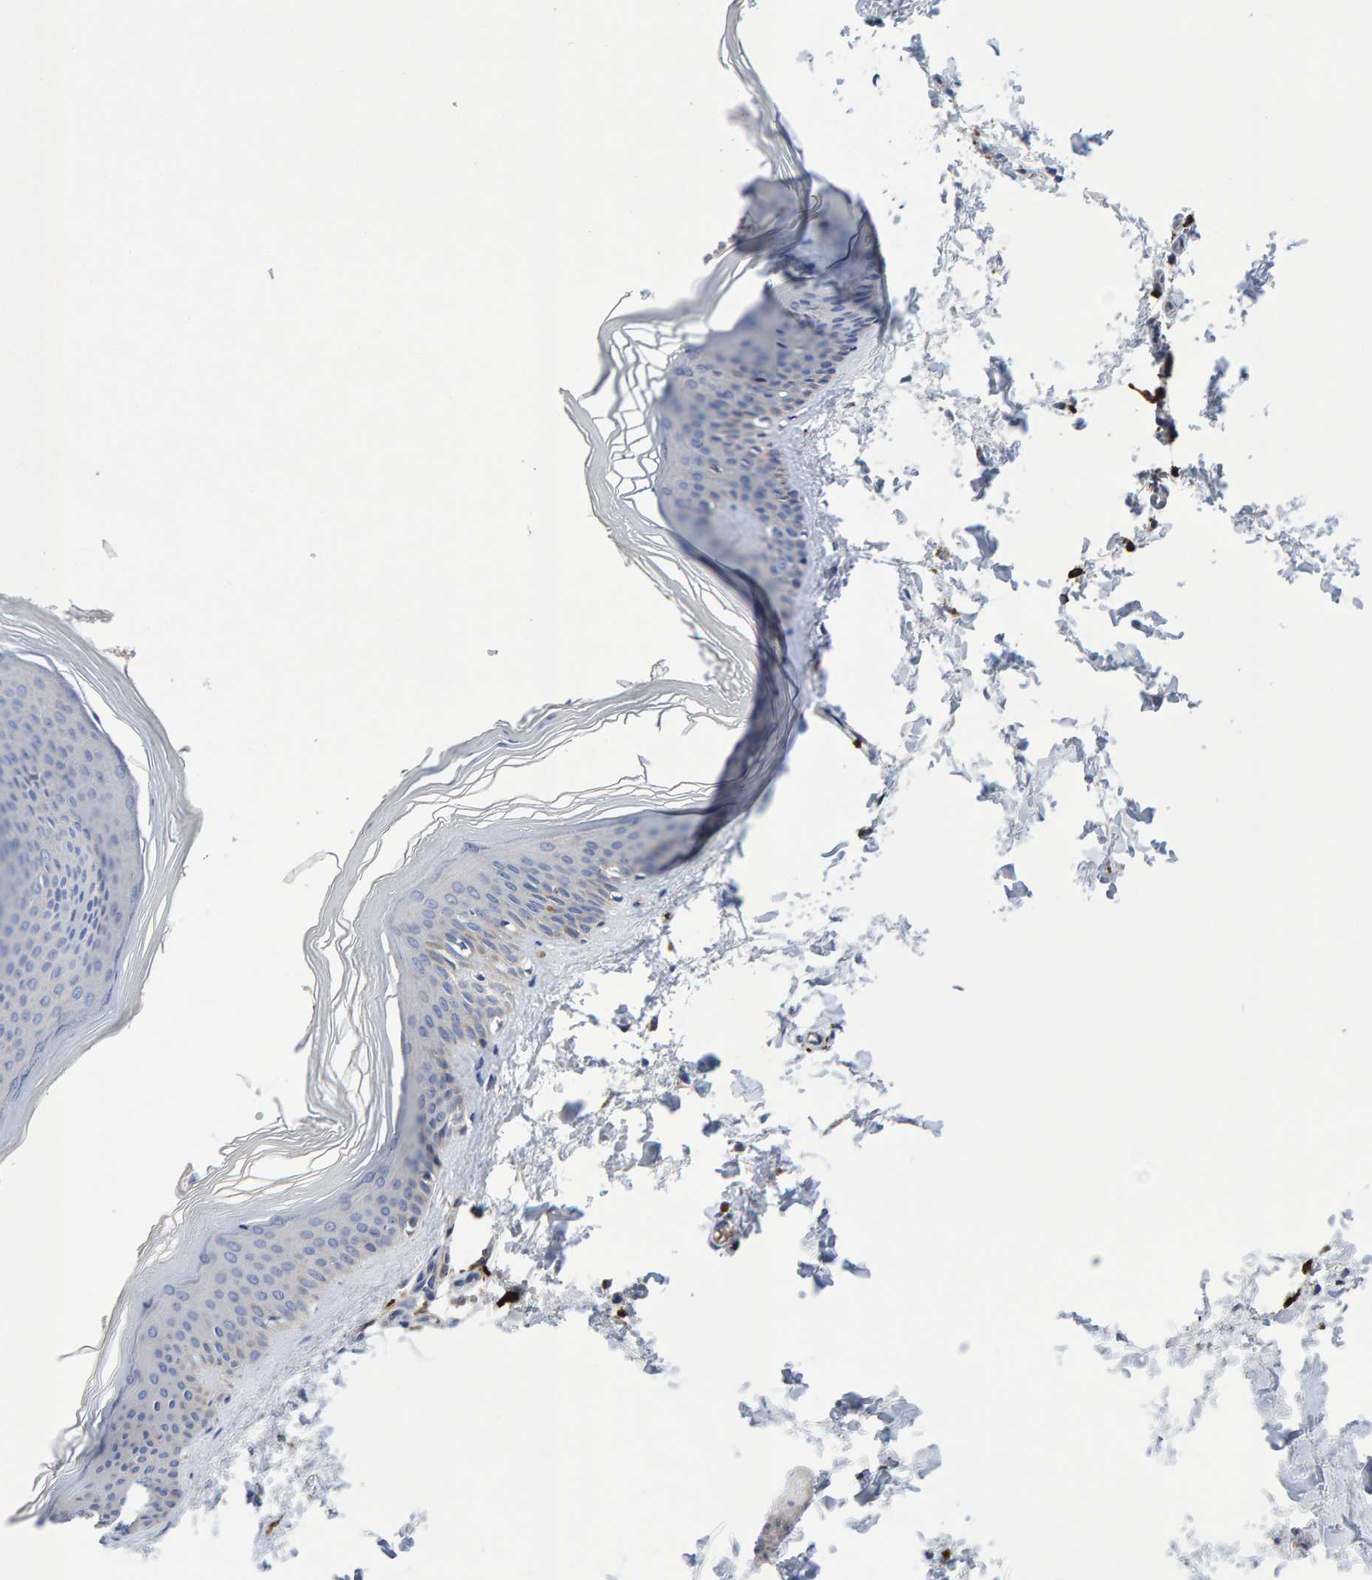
{"staining": {"intensity": "negative", "quantity": "none", "location": "none"}, "tissue": "skin", "cell_type": "Fibroblasts", "image_type": "normal", "snomed": [{"axis": "morphology", "description": "Normal tissue, NOS"}, {"axis": "topography", "description": "Skin"}], "caption": "Immunohistochemical staining of benign human skin reveals no significant positivity in fibroblasts.", "gene": "EFR3A", "patient": {"sex": "female", "age": 27}}